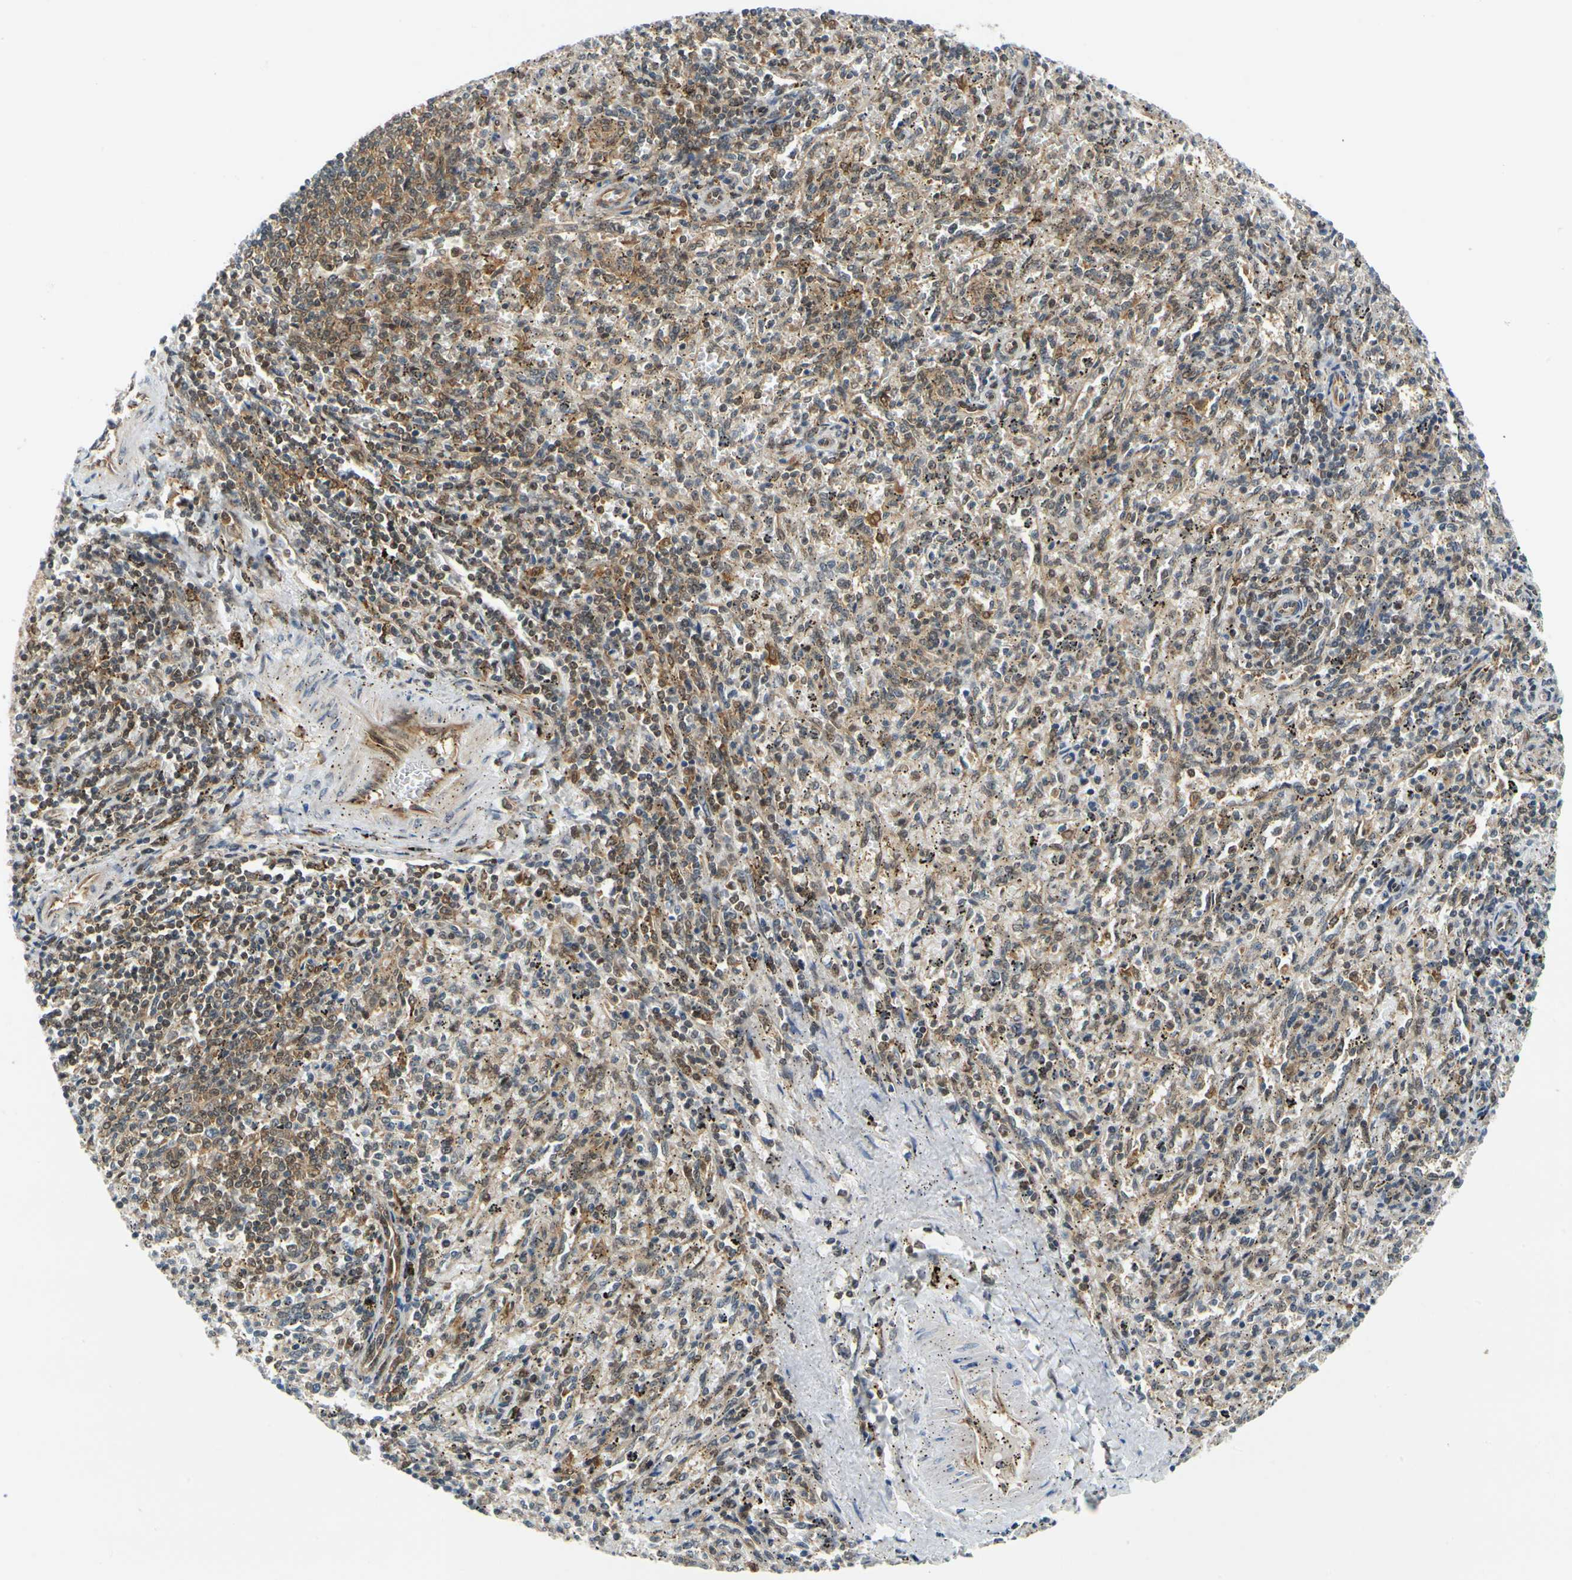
{"staining": {"intensity": "moderate", "quantity": ">75%", "location": "cytoplasmic/membranous,nuclear"}, "tissue": "spleen", "cell_type": "Cells in red pulp", "image_type": "normal", "snomed": [{"axis": "morphology", "description": "Normal tissue, NOS"}, {"axis": "topography", "description": "Spleen"}], "caption": "Immunohistochemistry staining of unremarkable spleen, which shows medium levels of moderate cytoplasmic/membranous,nuclear expression in approximately >75% of cells in red pulp indicating moderate cytoplasmic/membranous,nuclear protein positivity. The staining was performed using DAB (brown) for protein detection and nuclei were counterstained in hematoxylin (blue).", "gene": "MAPK9", "patient": {"sex": "female", "age": 10}}